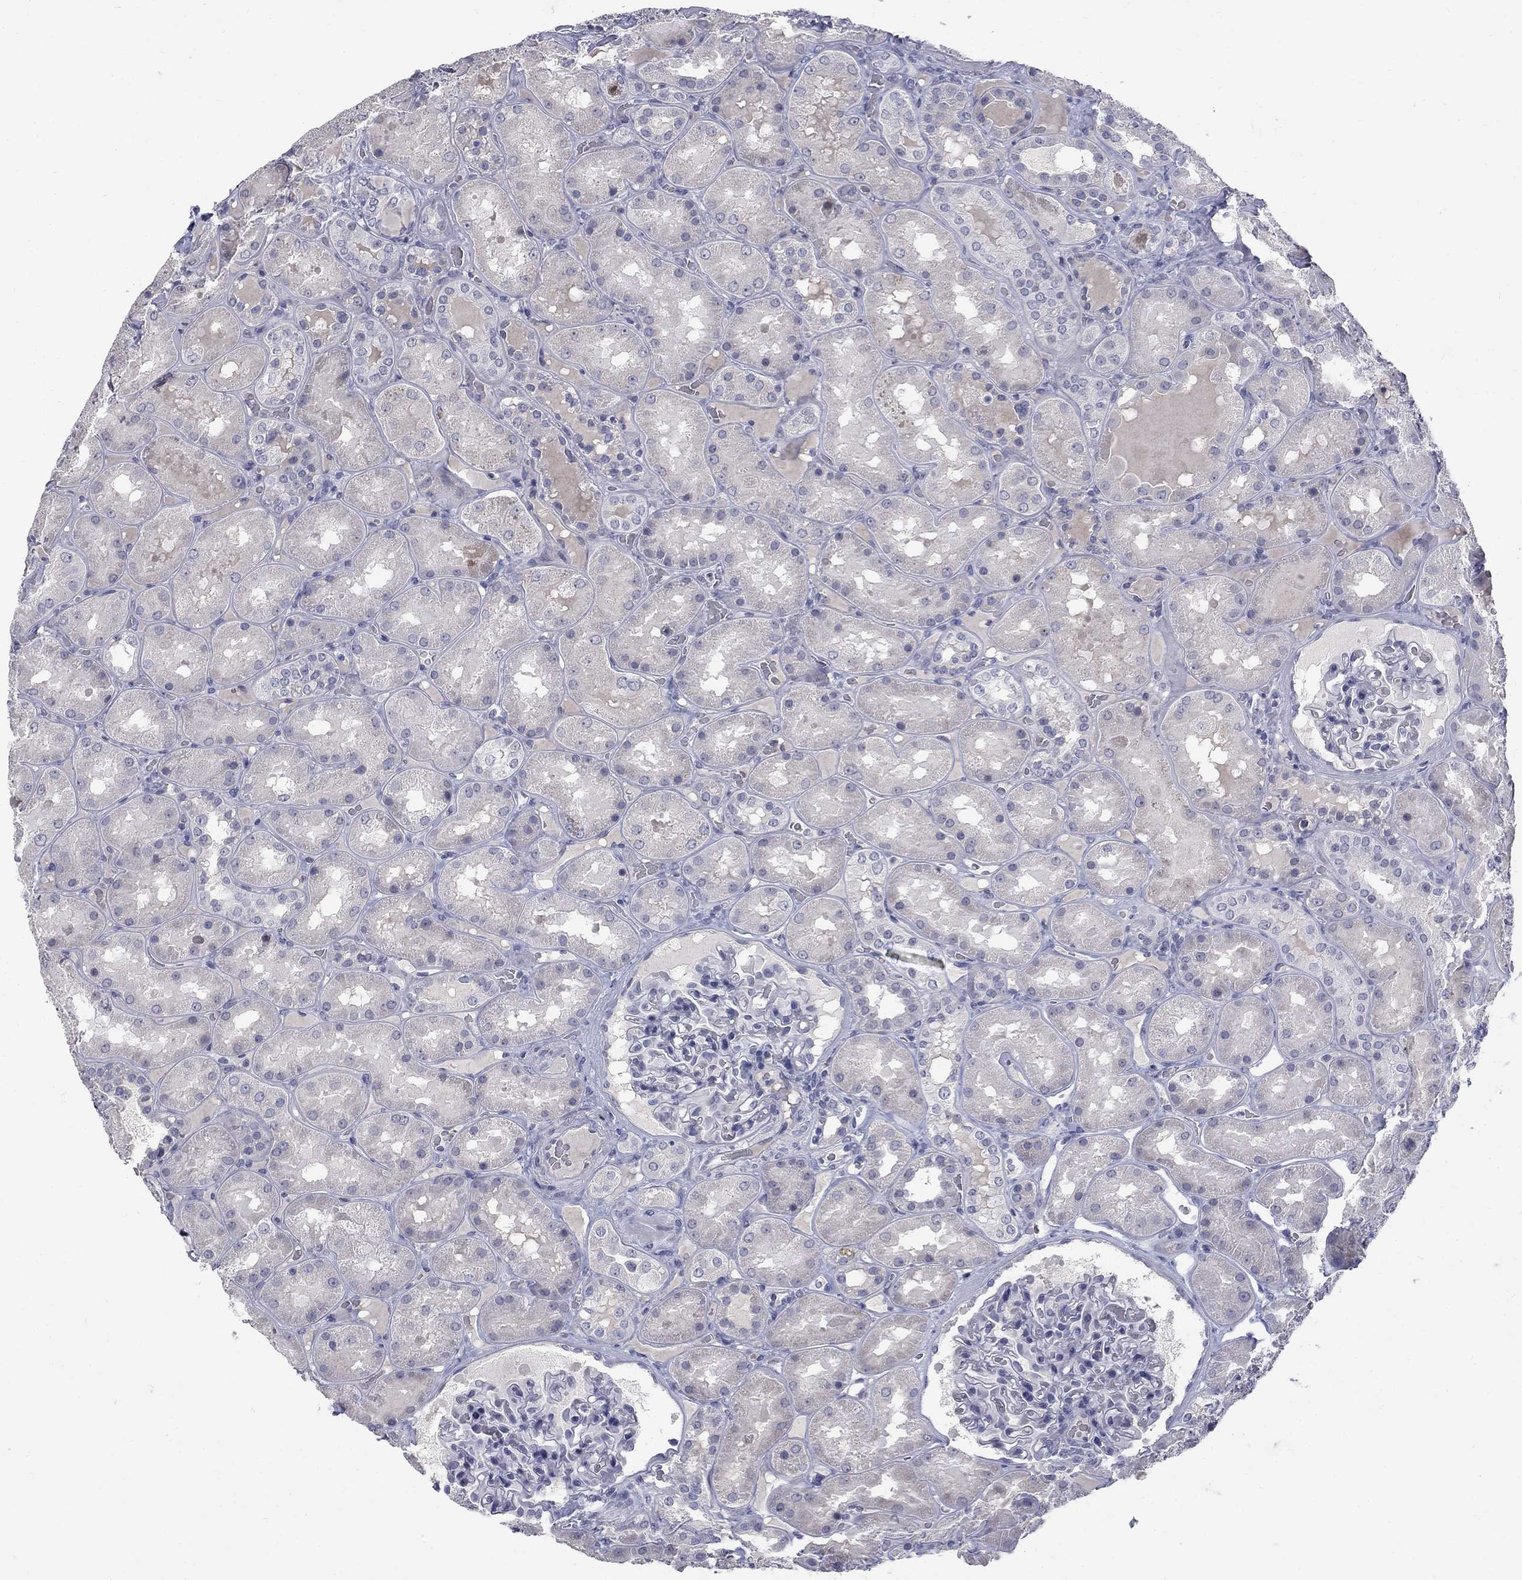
{"staining": {"intensity": "negative", "quantity": "none", "location": "none"}, "tissue": "kidney", "cell_type": "Cells in glomeruli", "image_type": "normal", "snomed": [{"axis": "morphology", "description": "Normal tissue, NOS"}, {"axis": "topography", "description": "Kidney"}], "caption": "This is an IHC image of normal kidney. There is no expression in cells in glomeruli.", "gene": "CTNND2", "patient": {"sex": "male", "age": 73}}